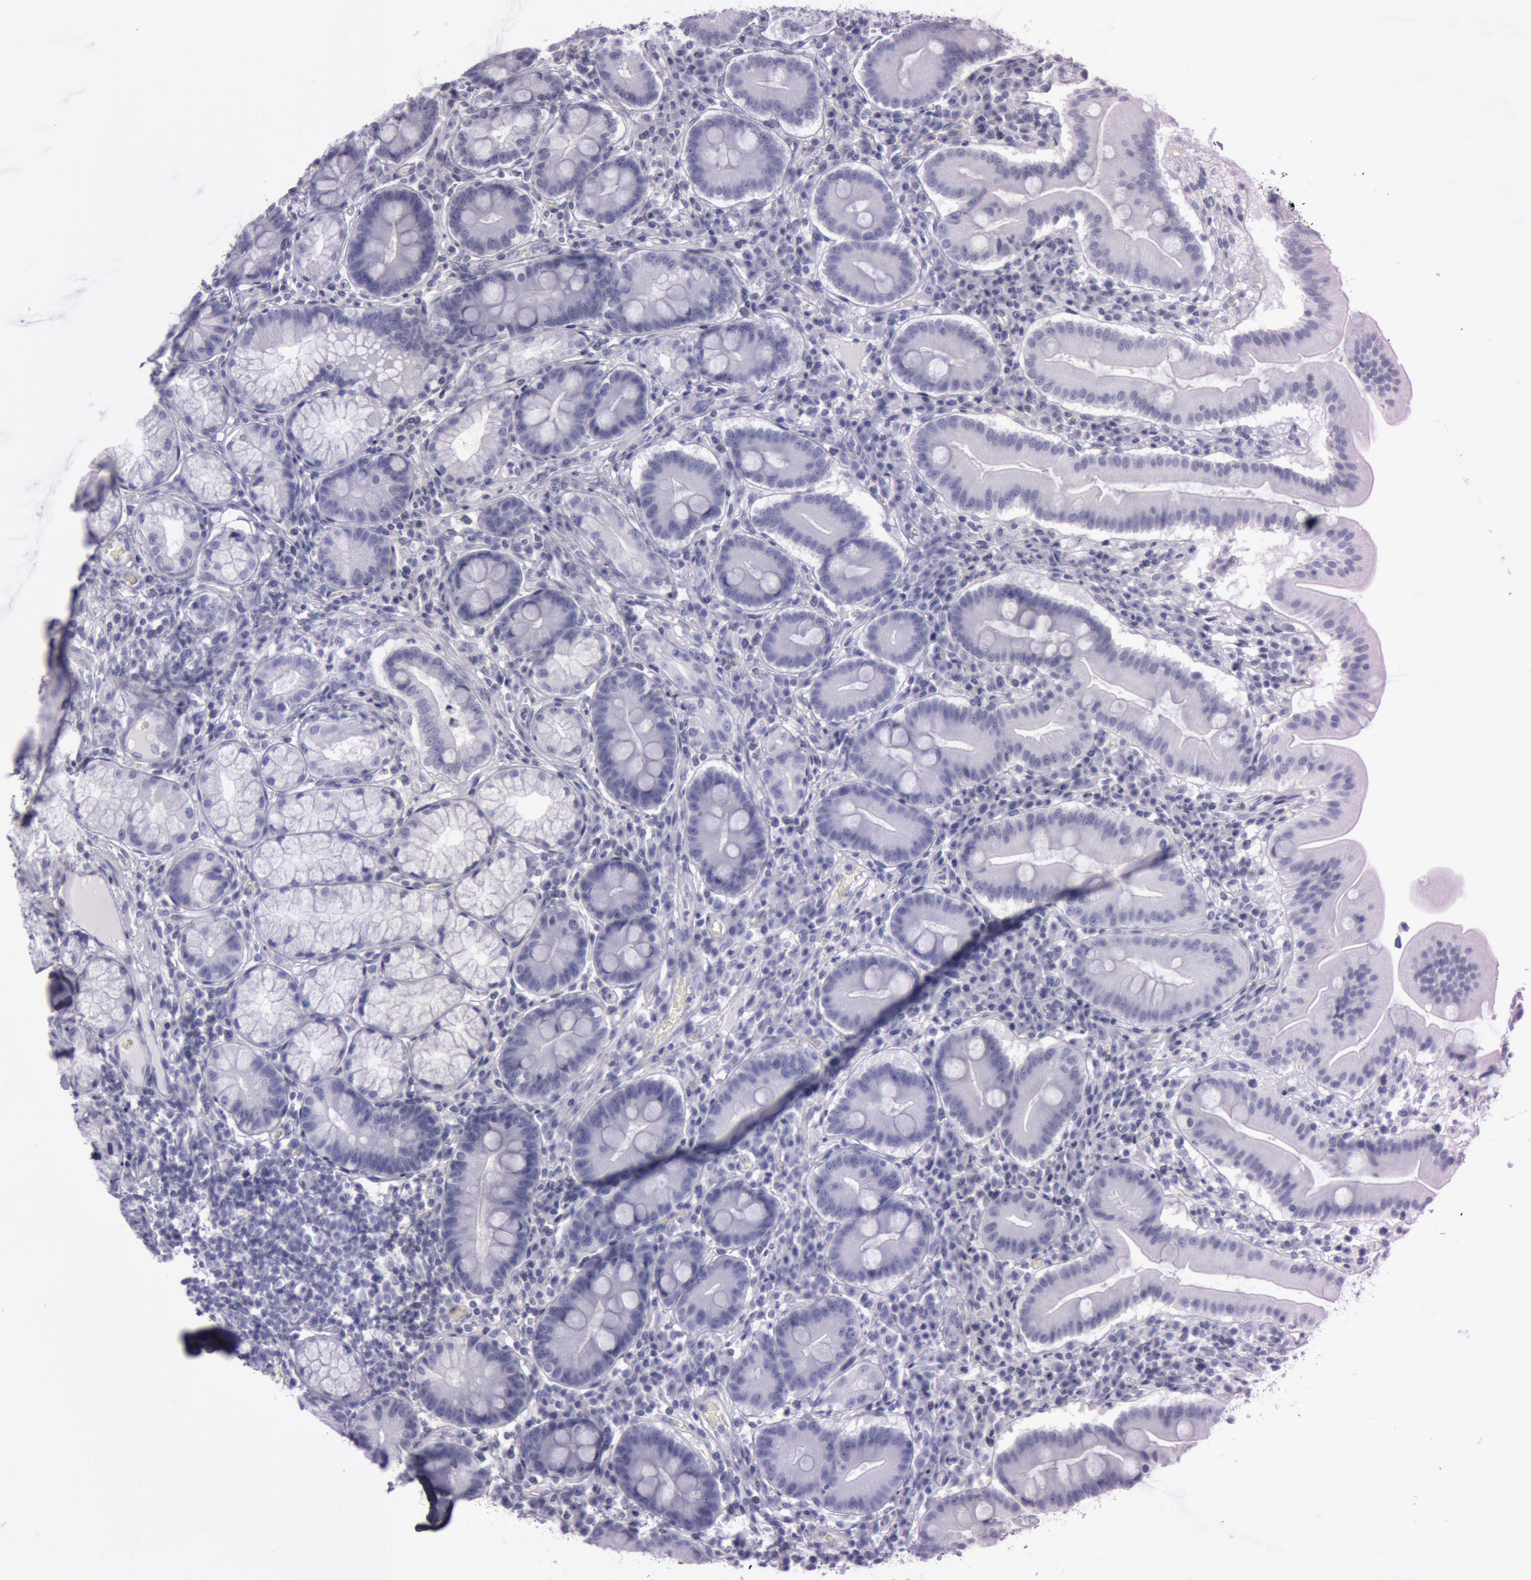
{"staining": {"intensity": "negative", "quantity": "none", "location": "none"}, "tissue": "duodenum", "cell_type": "Glandular cells", "image_type": "normal", "snomed": [{"axis": "morphology", "description": "Normal tissue, NOS"}, {"axis": "topography", "description": "Duodenum"}], "caption": "Immunohistochemistry (IHC) histopathology image of normal duodenum stained for a protein (brown), which displays no staining in glandular cells.", "gene": "S100A7", "patient": {"sex": "male", "age": 50}}